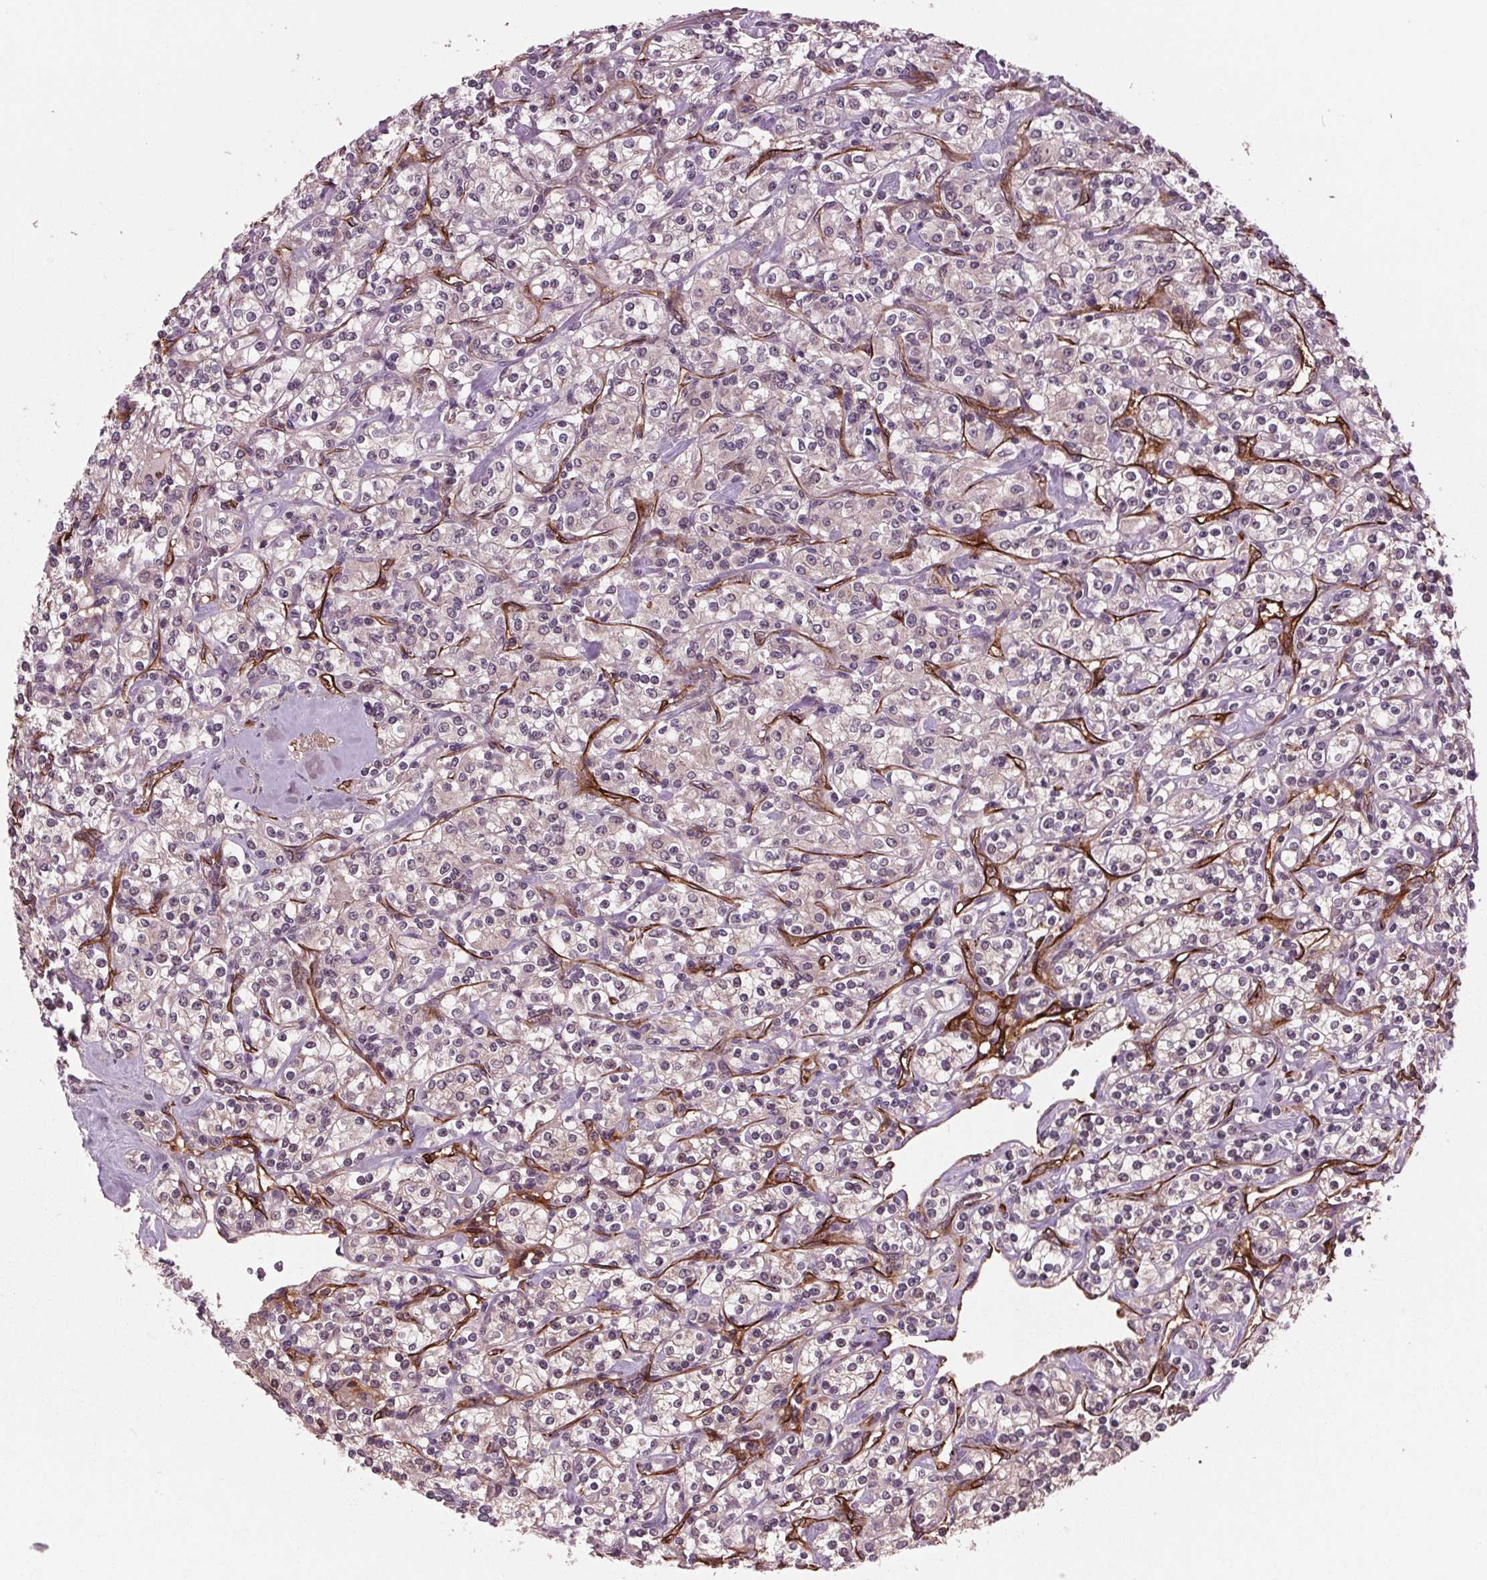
{"staining": {"intensity": "negative", "quantity": "none", "location": "none"}, "tissue": "renal cancer", "cell_type": "Tumor cells", "image_type": "cancer", "snomed": [{"axis": "morphology", "description": "Adenocarcinoma, NOS"}, {"axis": "topography", "description": "Kidney"}], "caption": "A high-resolution histopathology image shows immunohistochemistry (IHC) staining of renal cancer (adenocarcinoma), which shows no significant staining in tumor cells. (DAB immunohistochemistry visualized using brightfield microscopy, high magnification).", "gene": "MAPK8", "patient": {"sex": "male", "age": 77}}